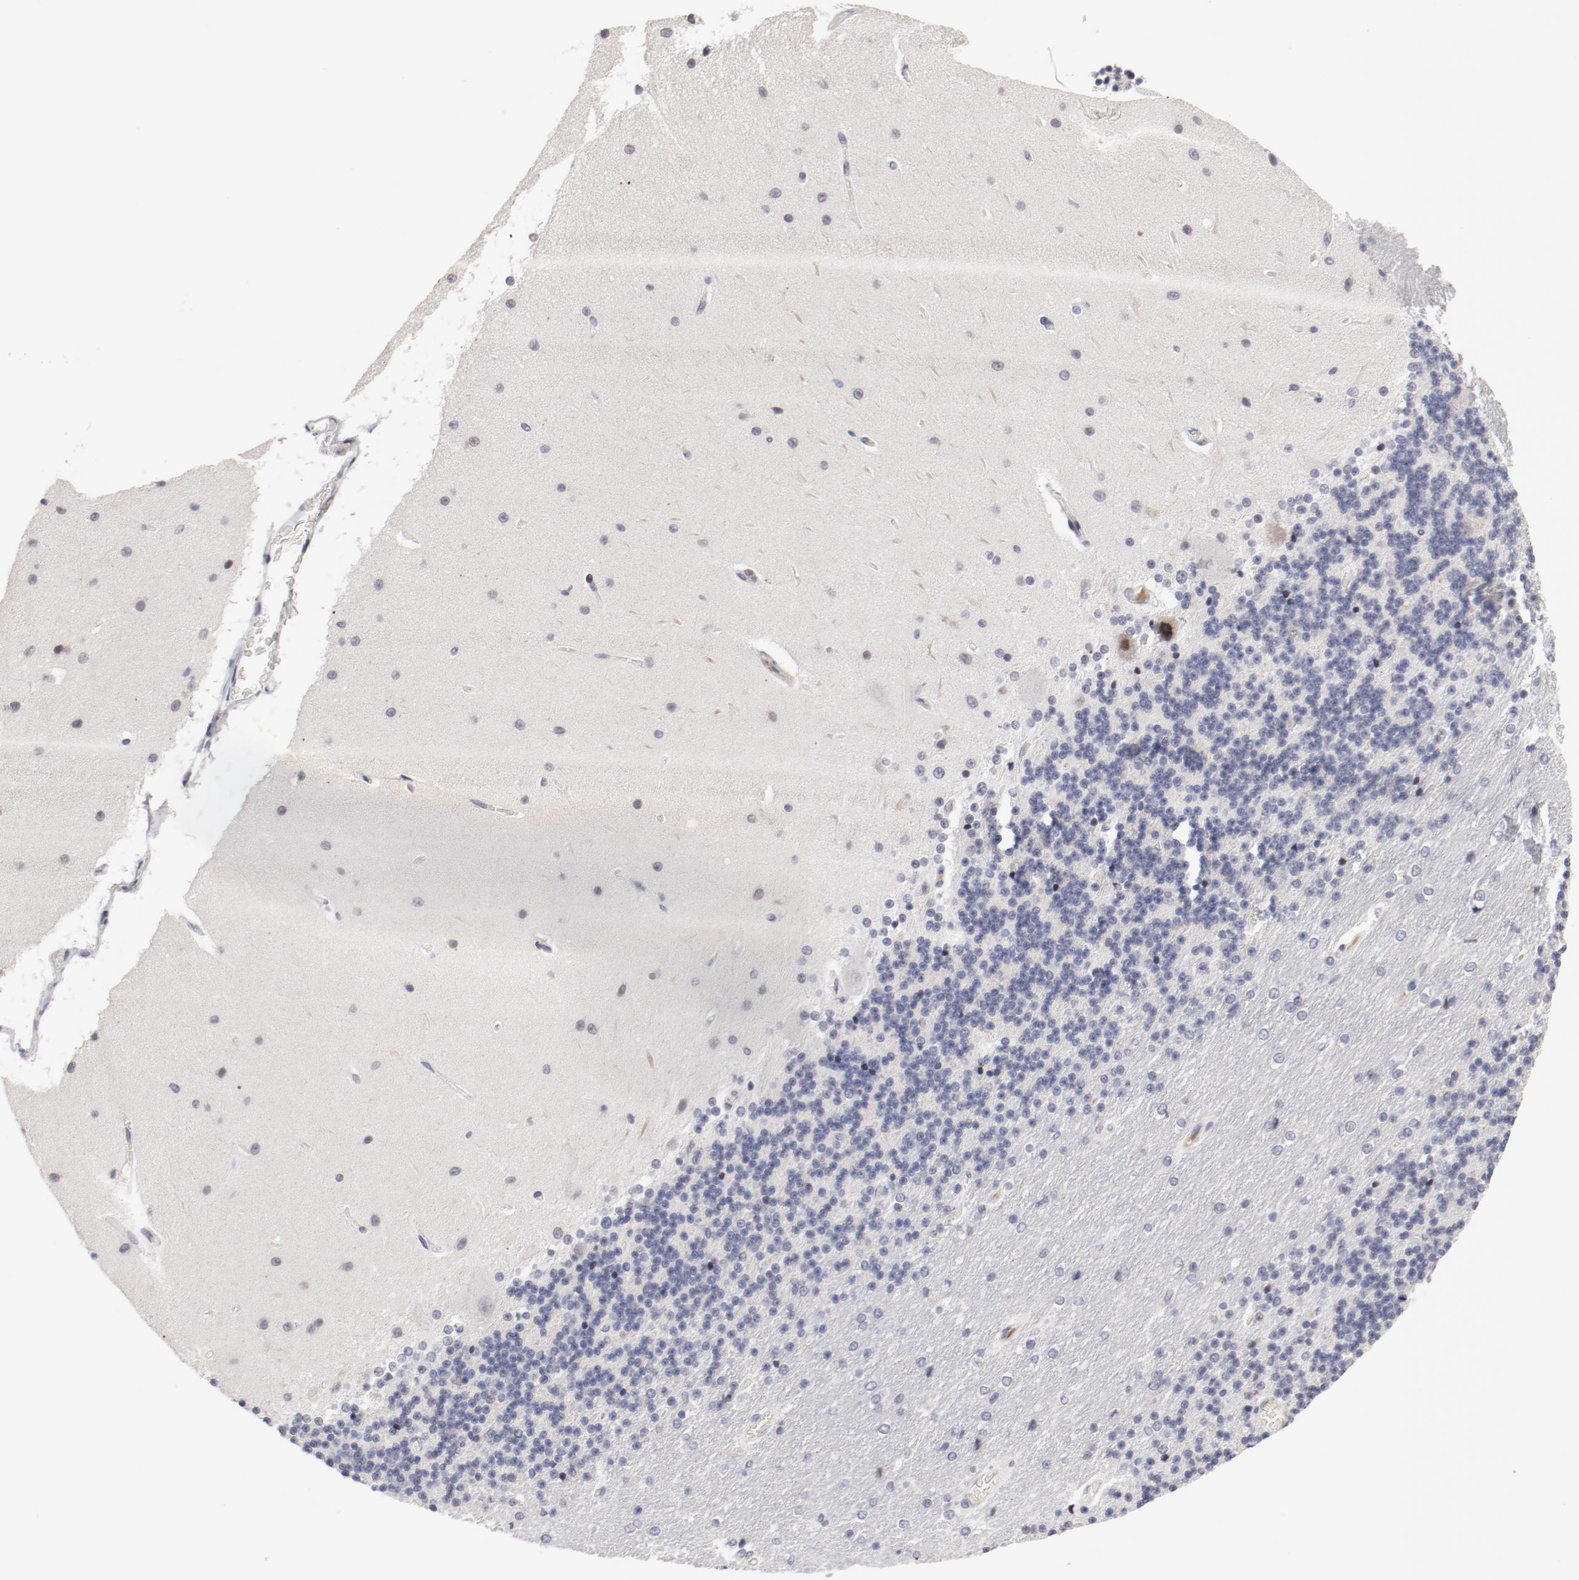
{"staining": {"intensity": "negative", "quantity": "none", "location": "none"}, "tissue": "cerebellum", "cell_type": "Cells in granular layer", "image_type": "normal", "snomed": [{"axis": "morphology", "description": "Normal tissue, NOS"}, {"axis": "topography", "description": "Cerebellum"}], "caption": "IHC histopathology image of normal cerebellum: human cerebellum stained with DAB displays no significant protein staining in cells in granular layer. Nuclei are stained in blue.", "gene": "FSCB", "patient": {"sex": "female", "age": 54}}